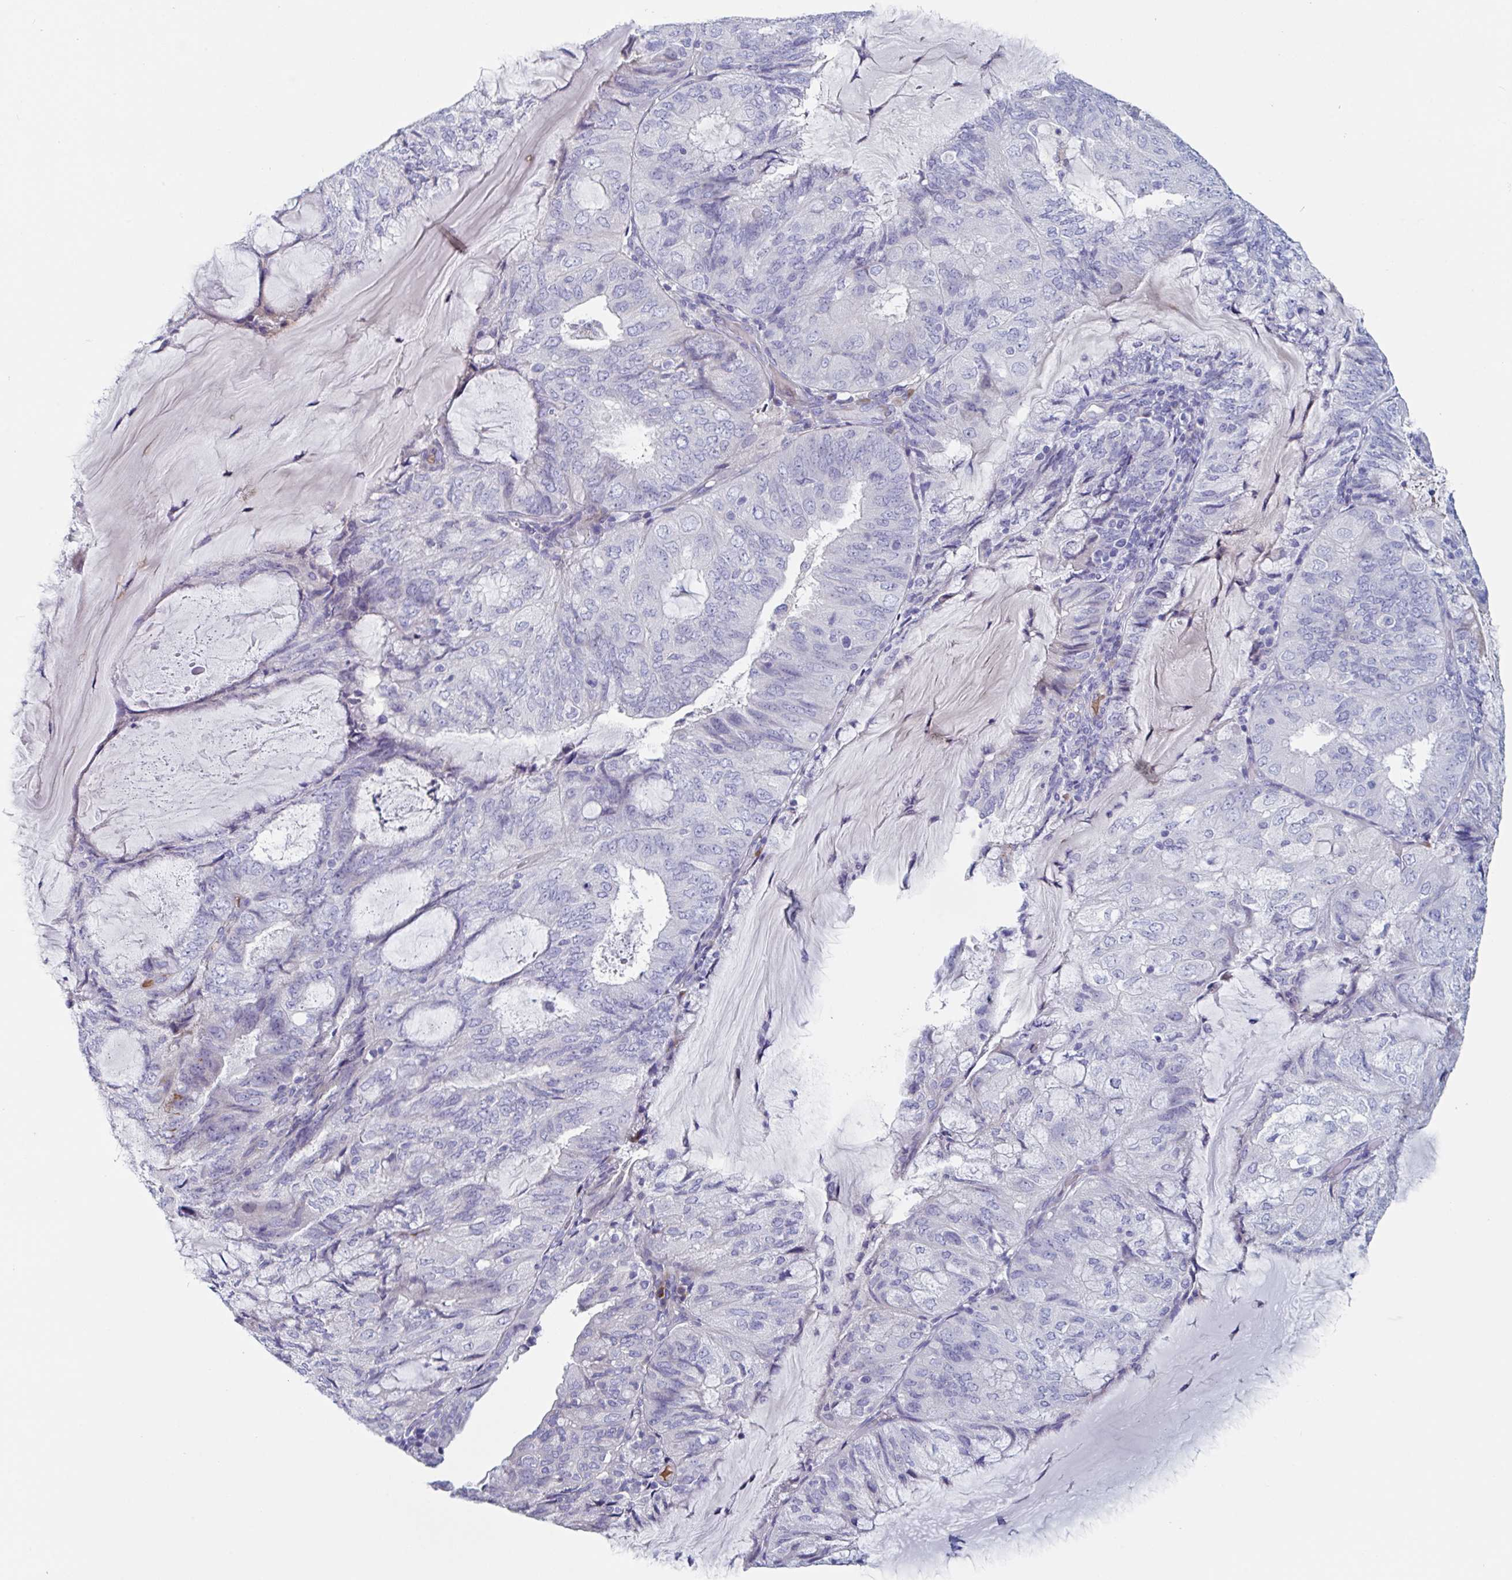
{"staining": {"intensity": "negative", "quantity": "none", "location": "none"}, "tissue": "endometrial cancer", "cell_type": "Tumor cells", "image_type": "cancer", "snomed": [{"axis": "morphology", "description": "Adenocarcinoma, NOS"}, {"axis": "topography", "description": "Endometrium"}], "caption": "Immunohistochemistry (IHC) of endometrial adenocarcinoma reveals no staining in tumor cells.", "gene": "NT5C3B", "patient": {"sex": "female", "age": 81}}